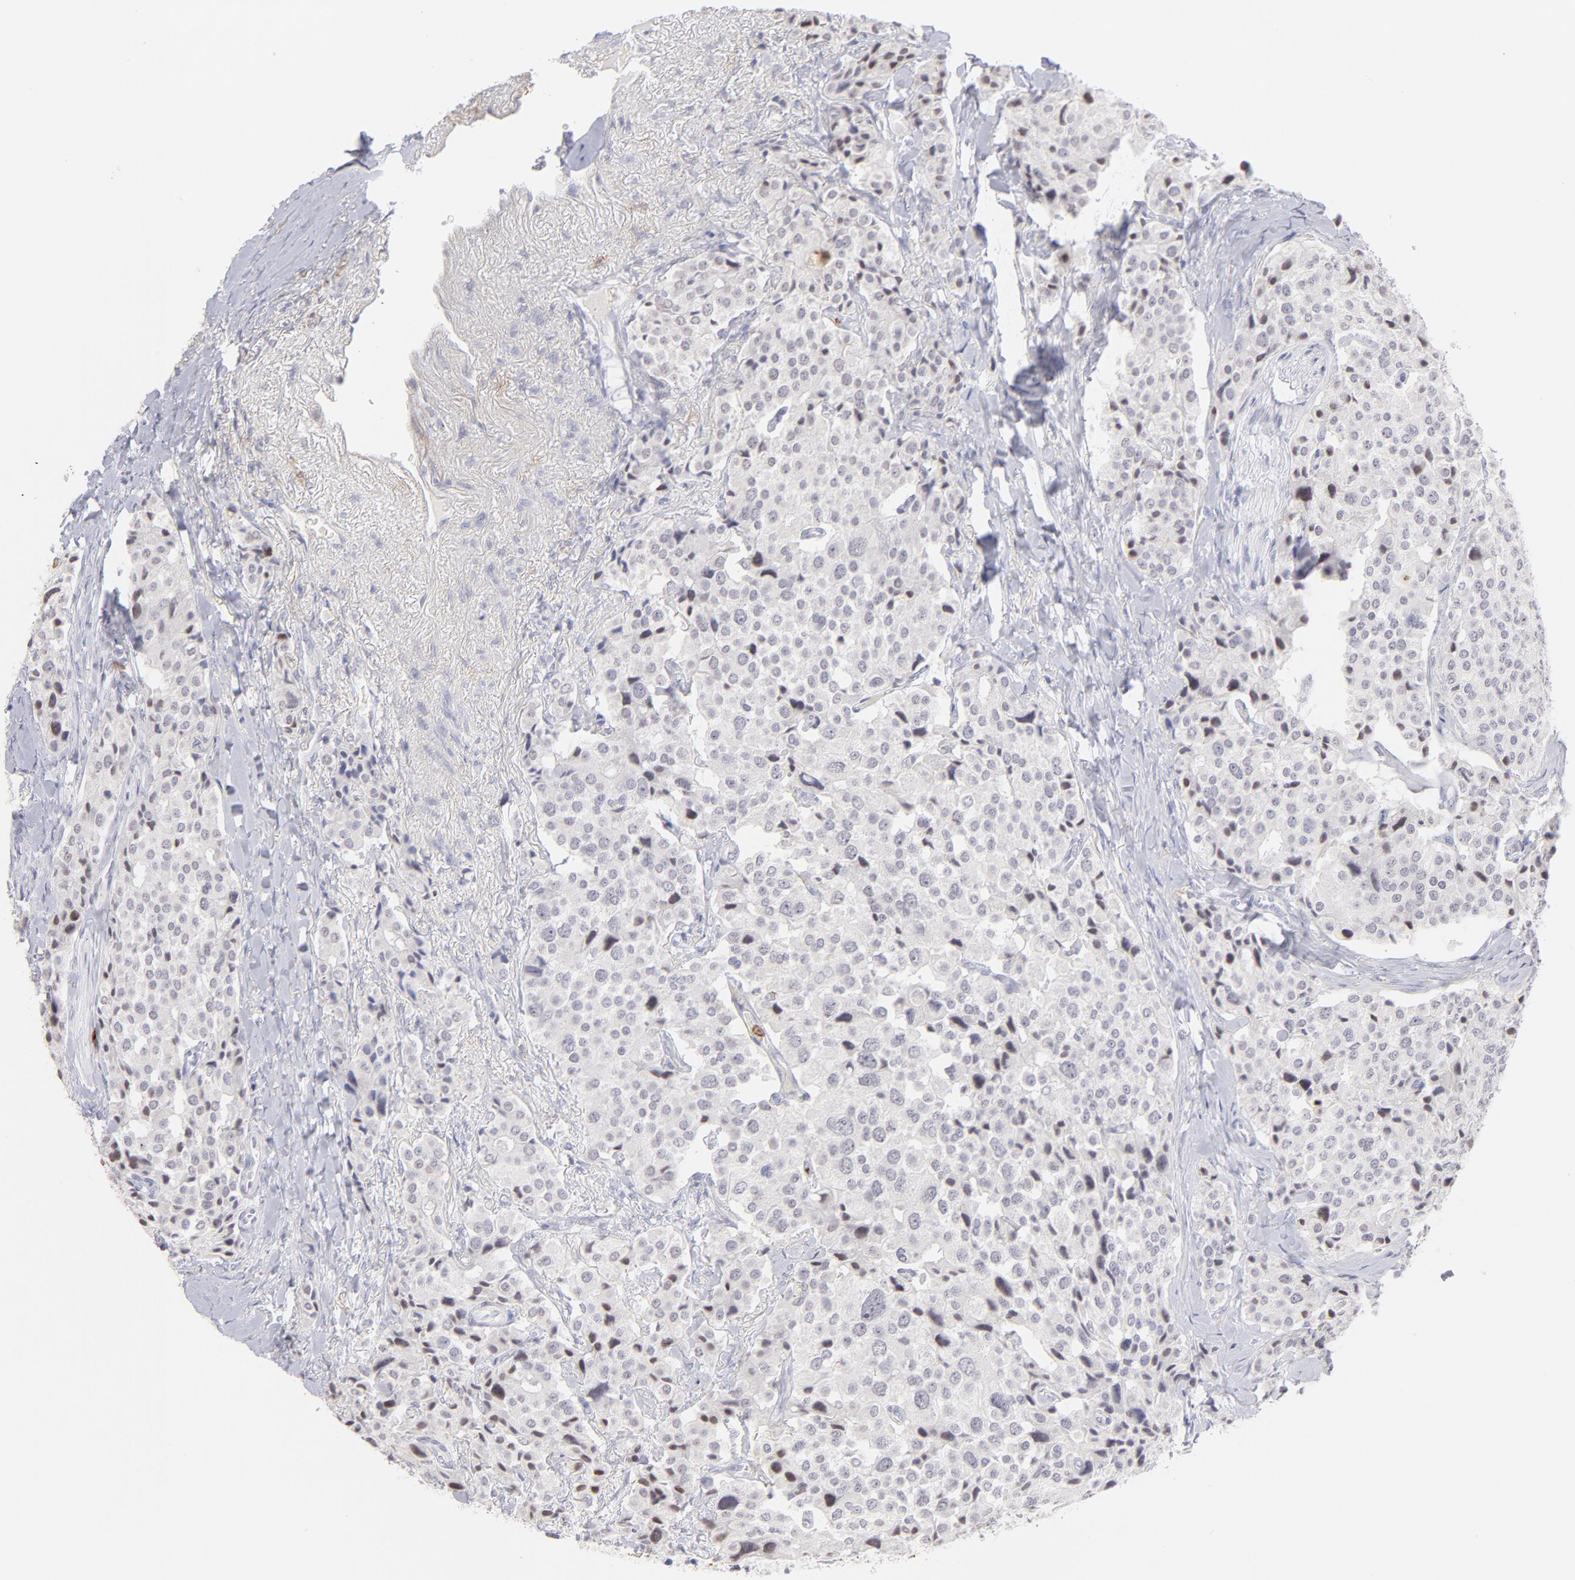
{"staining": {"intensity": "negative", "quantity": "none", "location": "none"}, "tissue": "carcinoid", "cell_type": "Tumor cells", "image_type": "cancer", "snomed": [{"axis": "morphology", "description": "Carcinoid, malignant, NOS"}, {"axis": "topography", "description": "Colon"}], "caption": "DAB immunohistochemical staining of human malignant carcinoid exhibits no significant expression in tumor cells.", "gene": "LTB4R", "patient": {"sex": "female", "age": 61}}